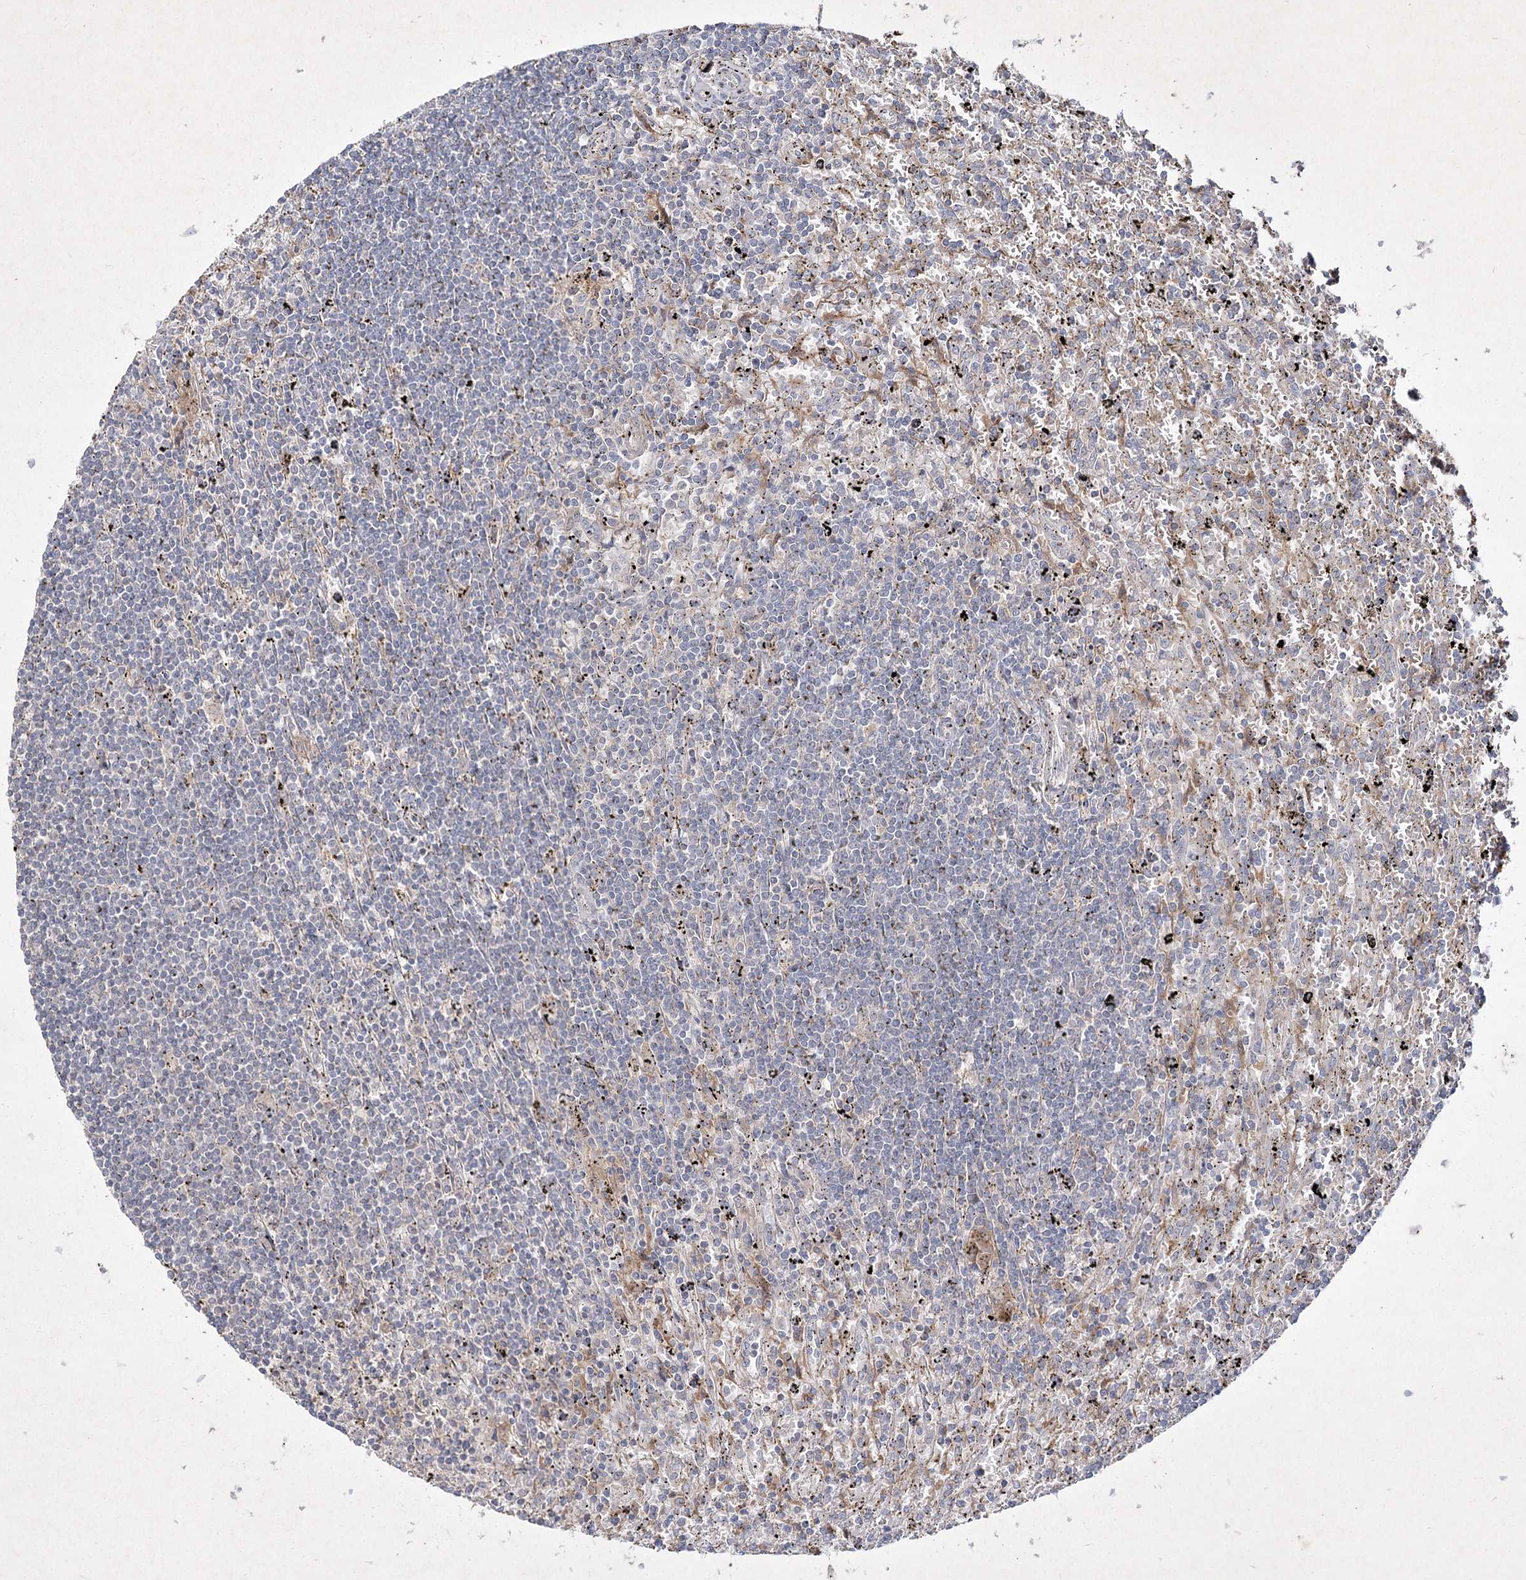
{"staining": {"intensity": "negative", "quantity": "none", "location": "none"}, "tissue": "lymphoma", "cell_type": "Tumor cells", "image_type": "cancer", "snomed": [{"axis": "morphology", "description": "Malignant lymphoma, non-Hodgkin's type, Low grade"}, {"axis": "topography", "description": "Spleen"}], "caption": "A histopathology image of low-grade malignant lymphoma, non-Hodgkin's type stained for a protein reveals no brown staining in tumor cells.", "gene": "CIB2", "patient": {"sex": "male", "age": 76}}